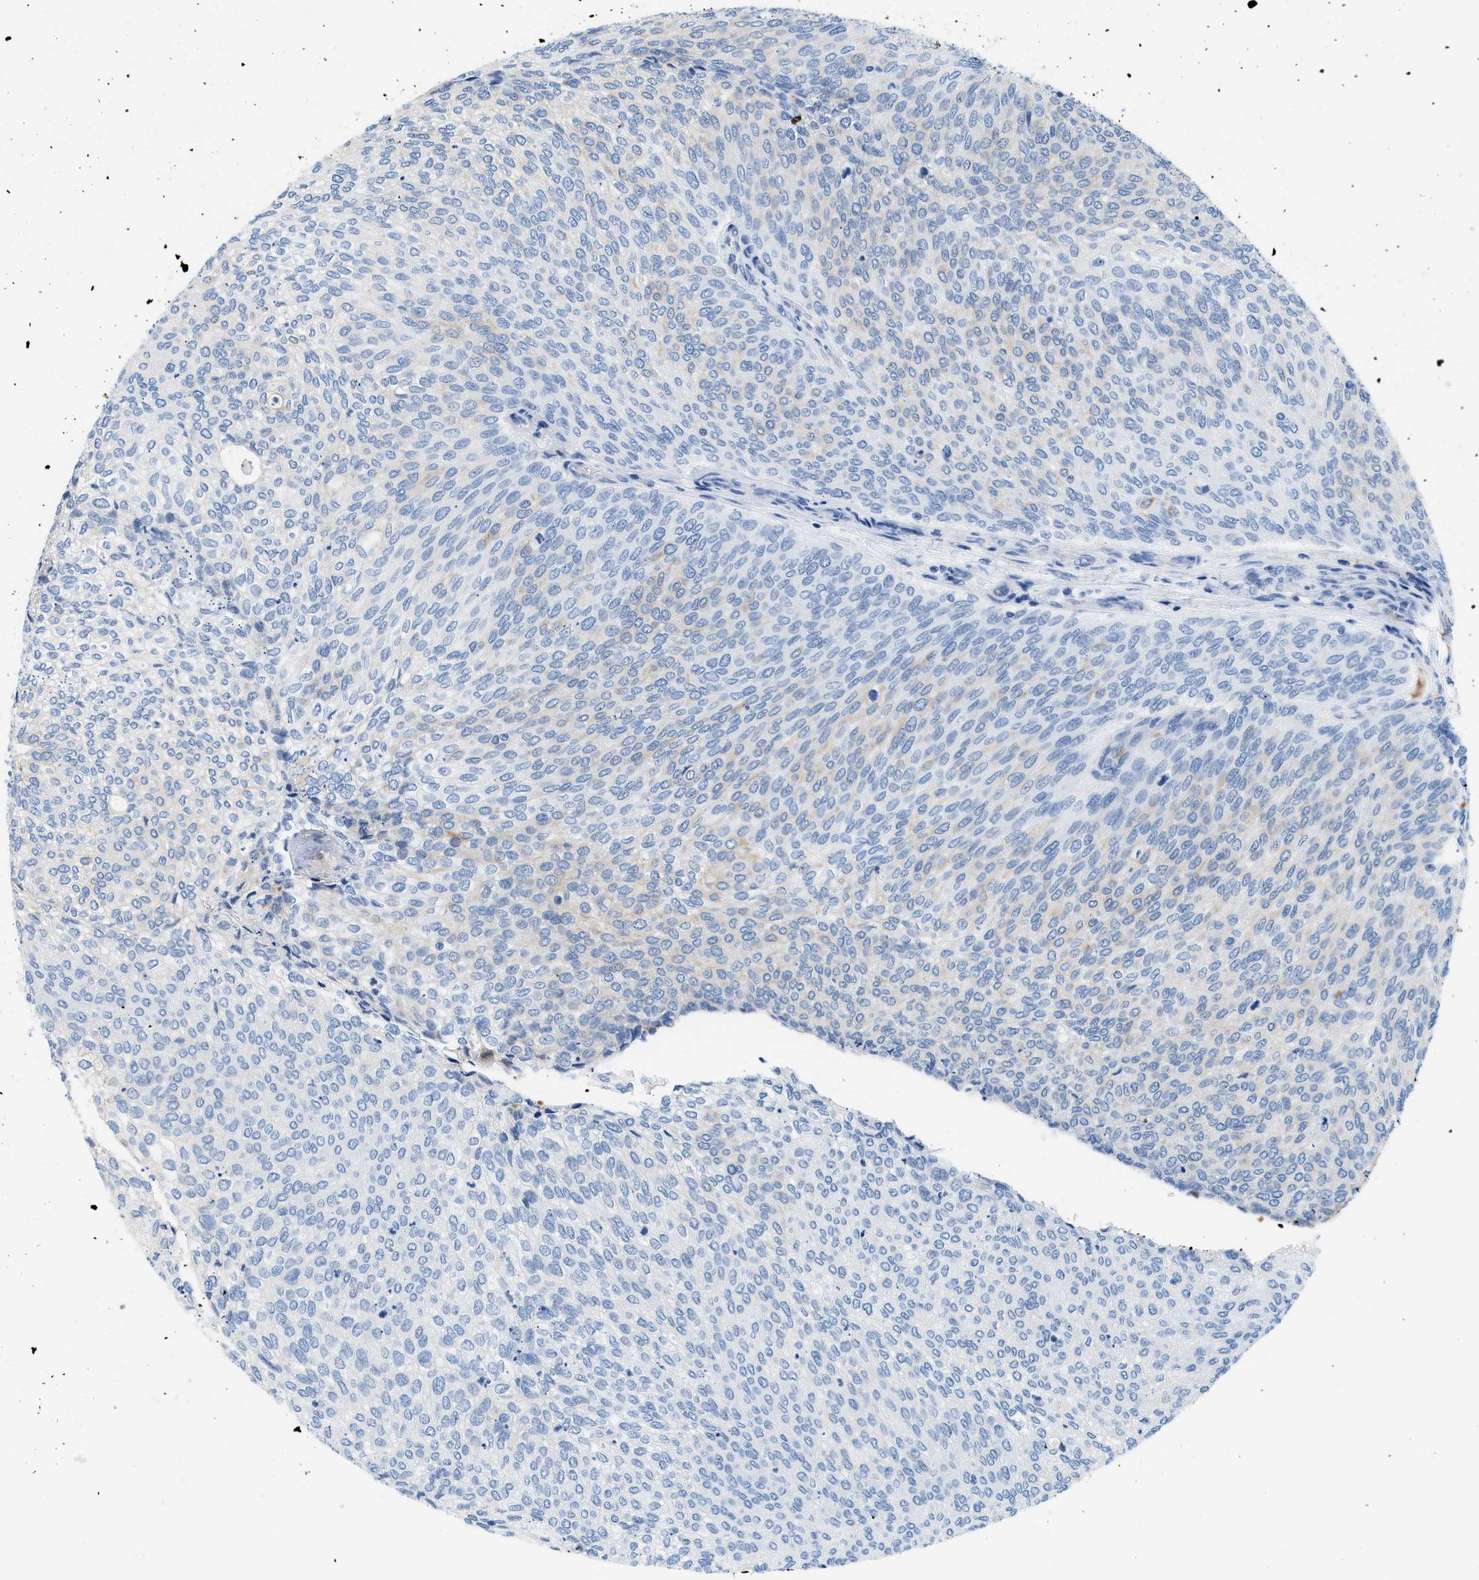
{"staining": {"intensity": "weak", "quantity": "<25%", "location": "cytoplasmic/membranous"}, "tissue": "urothelial cancer", "cell_type": "Tumor cells", "image_type": "cancer", "snomed": [{"axis": "morphology", "description": "Urothelial carcinoma, Low grade"}, {"axis": "topography", "description": "Urinary bladder"}], "caption": "Protein analysis of urothelial carcinoma (low-grade) demonstrates no significant expression in tumor cells.", "gene": "BPGM", "patient": {"sex": "female", "age": 79}}